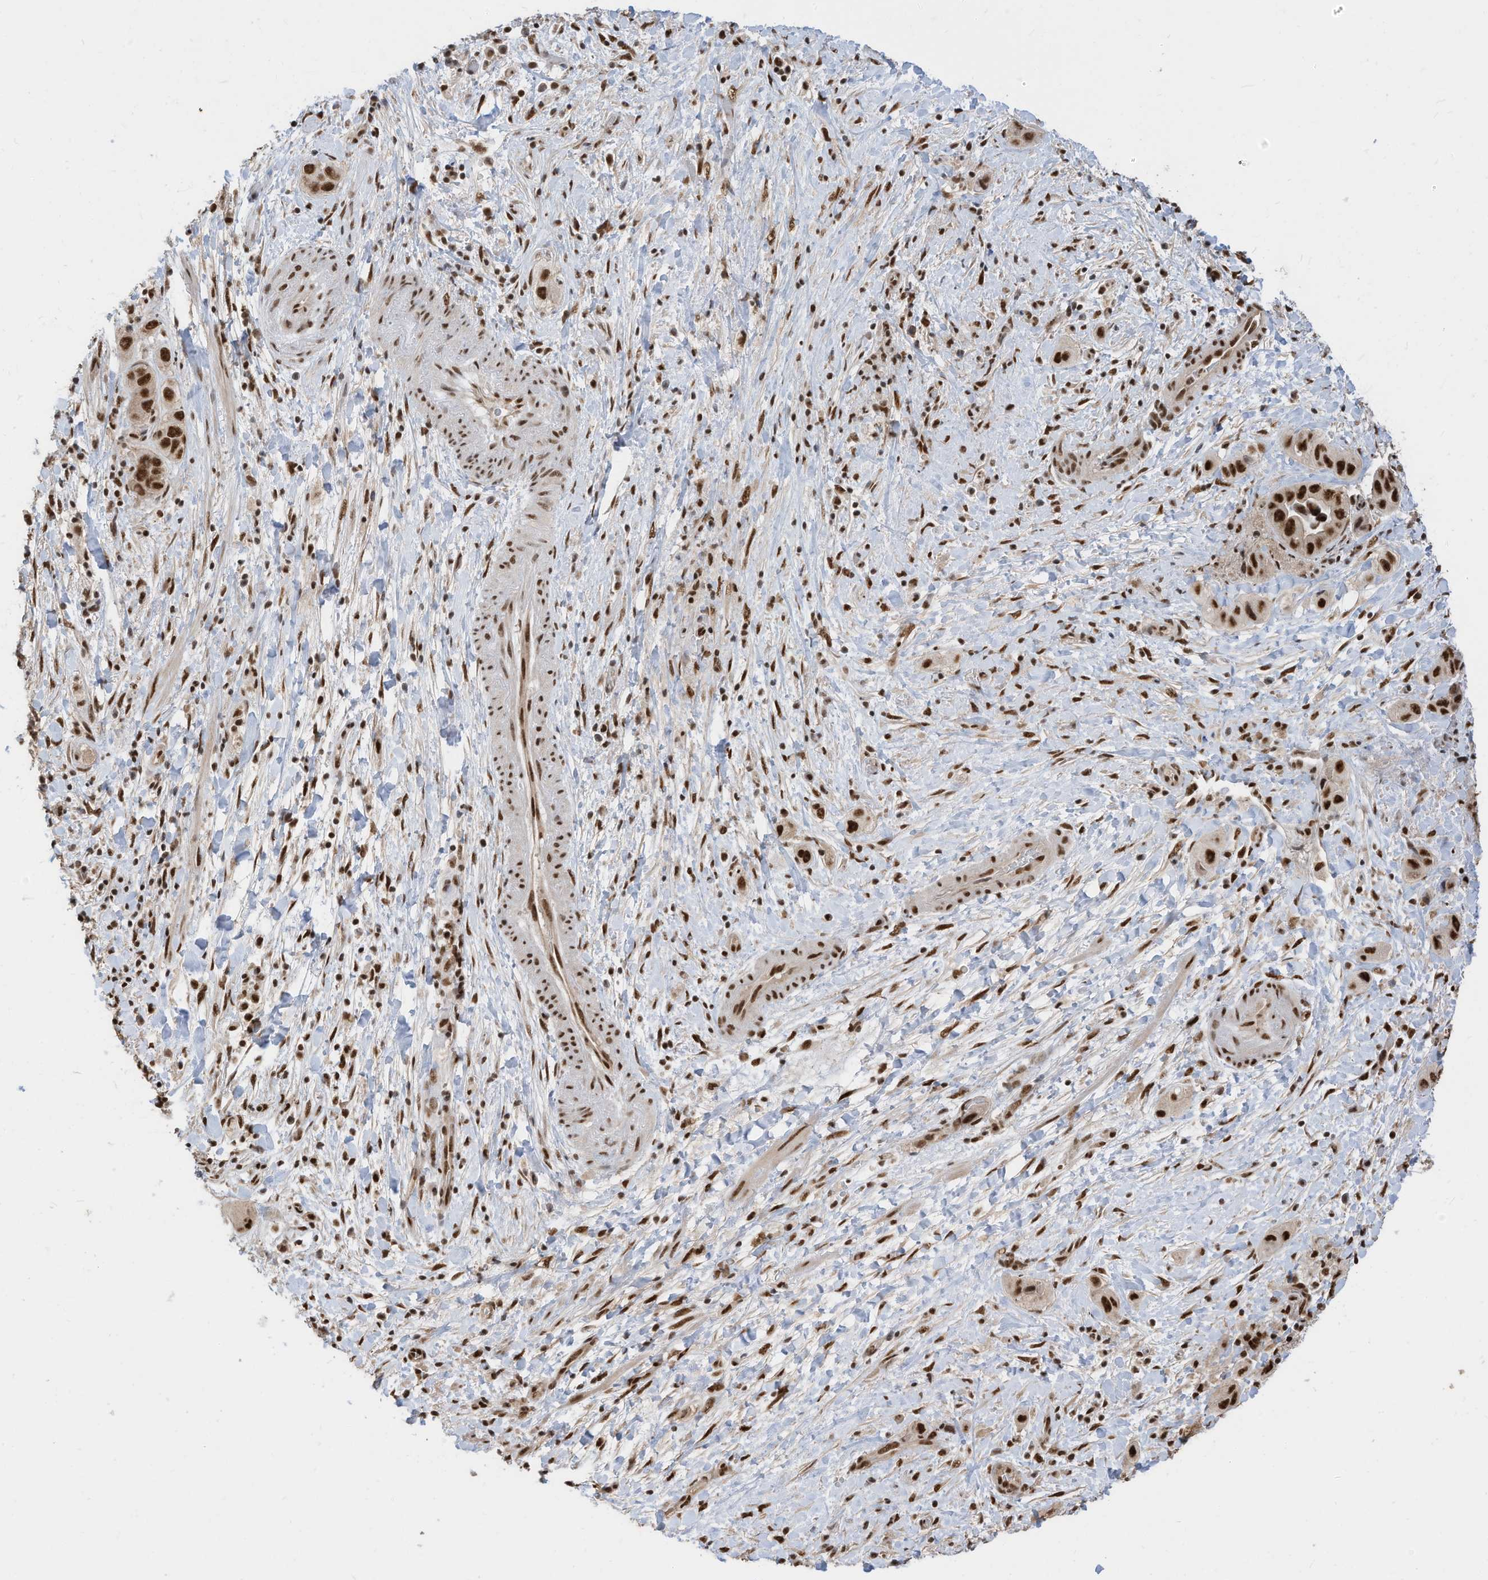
{"staining": {"intensity": "strong", "quantity": ">75%", "location": "nuclear"}, "tissue": "liver cancer", "cell_type": "Tumor cells", "image_type": "cancer", "snomed": [{"axis": "morphology", "description": "Cholangiocarcinoma"}, {"axis": "topography", "description": "Liver"}], "caption": "Liver cancer stained for a protein (brown) exhibits strong nuclear positive expression in approximately >75% of tumor cells.", "gene": "SF3A3", "patient": {"sex": "female", "age": 52}}